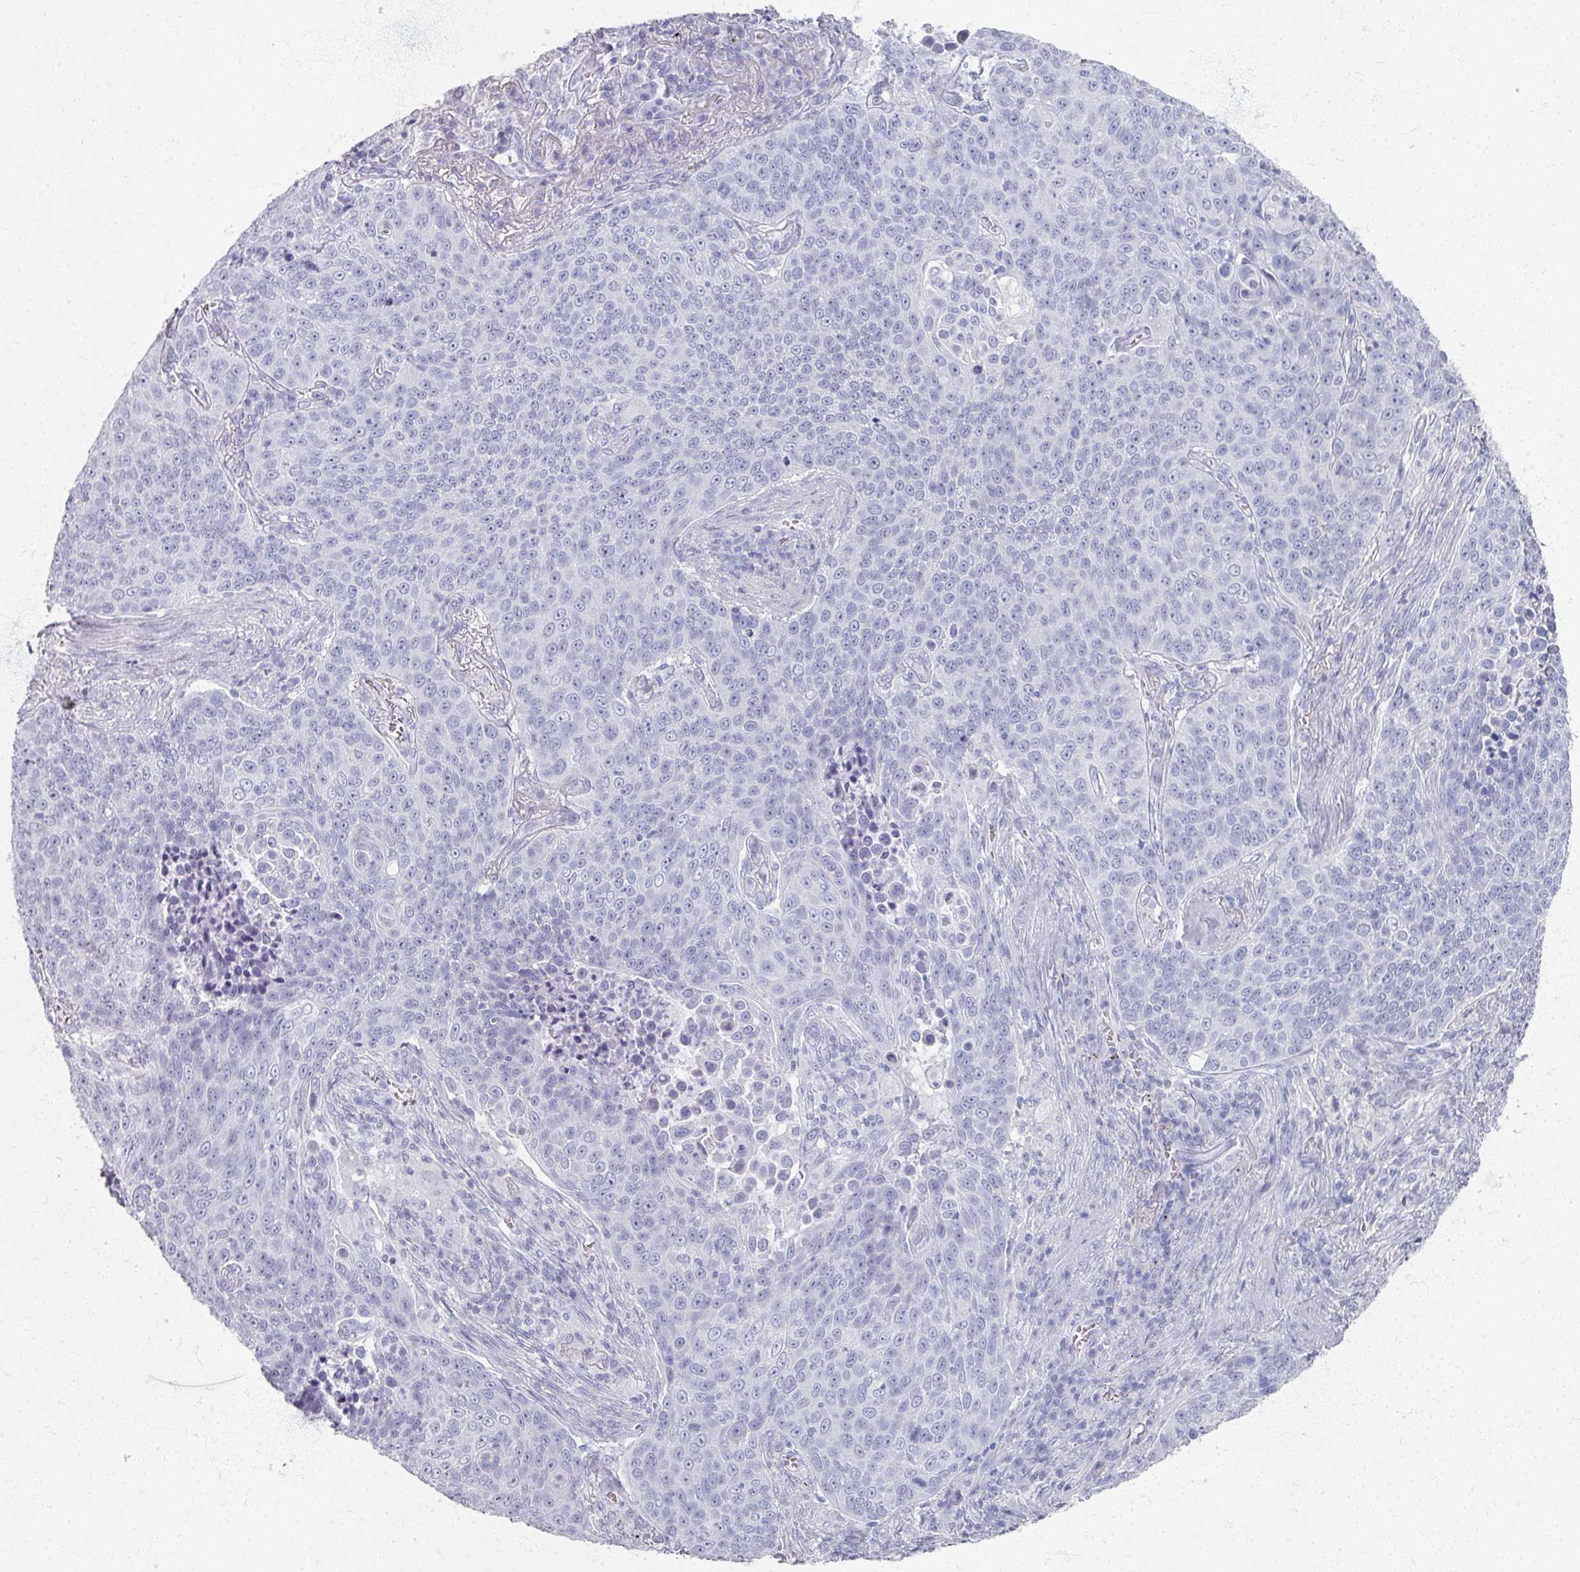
{"staining": {"intensity": "negative", "quantity": "none", "location": "none"}, "tissue": "lung cancer", "cell_type": "Tumor cells", "image_type": "cancer", "snomed": [{"axis": "morphology", "description": "Squamous cell carcinoma, NOS"}, {"axis": "topography", "description": "Lung"}], "caption": "Lung cancer stained for a protein using immunohistochemistry (IHC) exhibits no positivity tumor cells.", "gene": "PSKH1", "patient": {"sex": "male", "age": 78}}